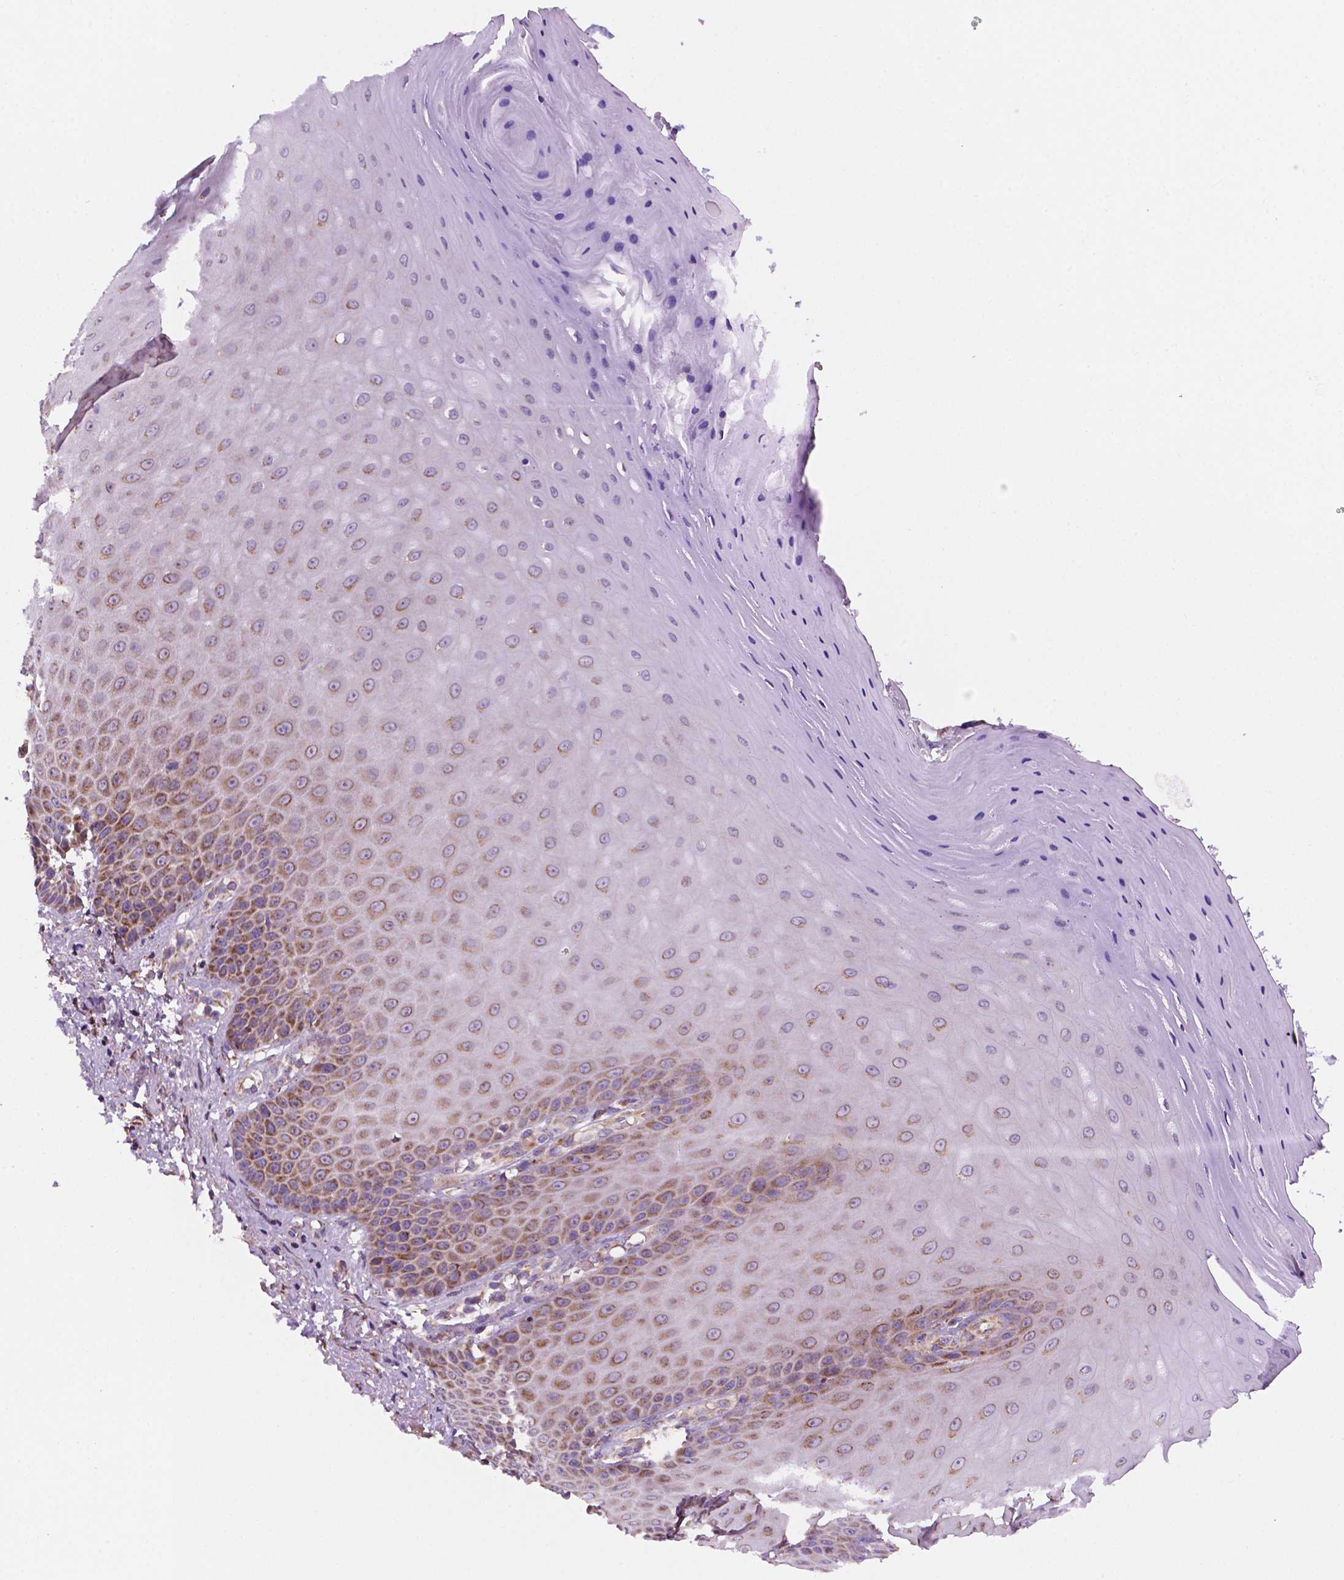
{"staining": {"intensity": "moderate", "quantity": "25%-75%", "location": "cytoplasmic/membranous"}, "tissue": "vagina", "cell_type": "Squamous epithelial cells", "image_type": "normal", "snomed": [{"axis": "morphology", "description": "Normal tissue, NOS"}, {"axis": "topography", "description": "Vagina"}], "caption": "The image shows immunohistochemical staining of unremarkable vagina. There is moderate cytoplasmic/membranous expression is present in approximately 25%-75% of squamous epithelial cells.", "gene": "GEMIN4", "patient": {"sex": "female", "age": 83}}